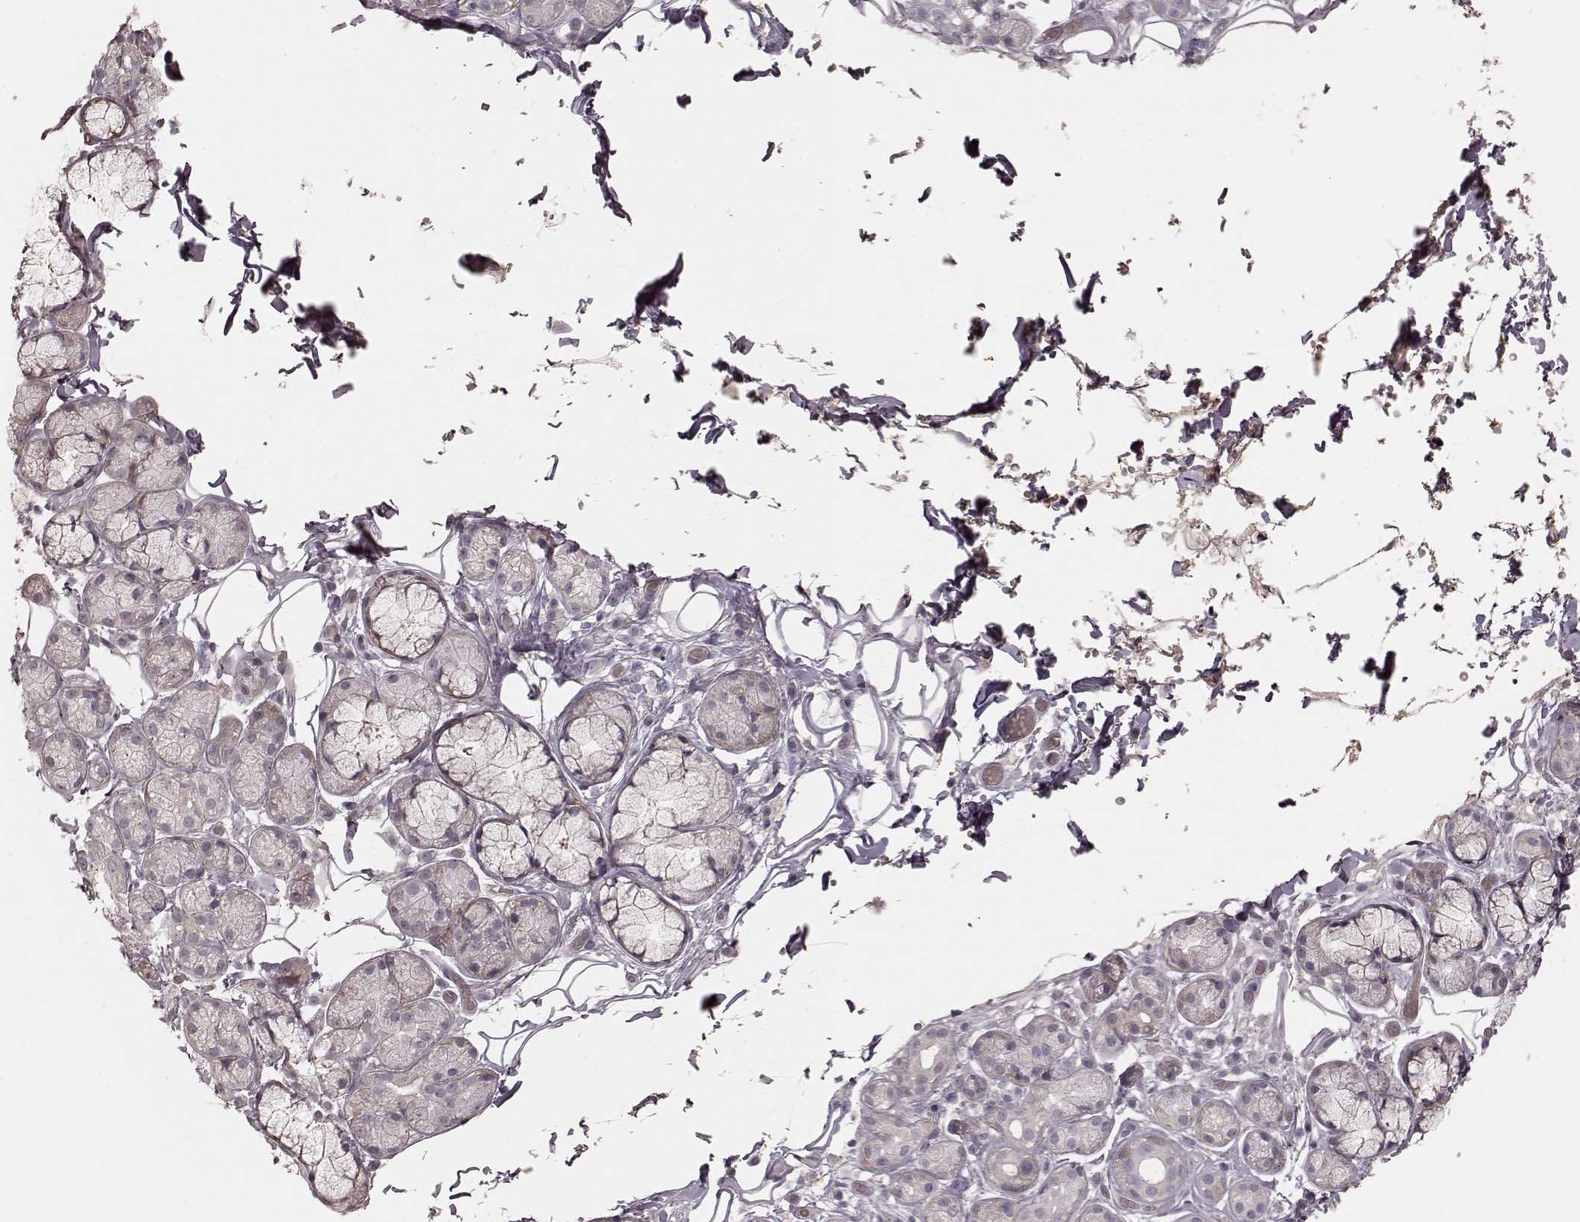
{"staining": {"intensity": "negative", "quantity": "none", "location": "none"}, "tissue": "salivary gland", "cell_type": "Glandular cells", "image_type": "normal", "snomed": [{"axis": "morphology", "description": "Normal tissue, NOS"}, {"axis": "topography", "description": "Salivary gland"}, {"axis": "topography", "description": "Peripheral nerve tissue"}], "caption": "Immunohistochemistry (IHC) photomicrograph of unremarkable salivary gland: human salivary gland stained with DAB exhibits no significant protein staining in glandular cells. Nuclei are stained in blue.", "gene": "KCNJ9", "patient": {"sex": "male", "age": 71}}